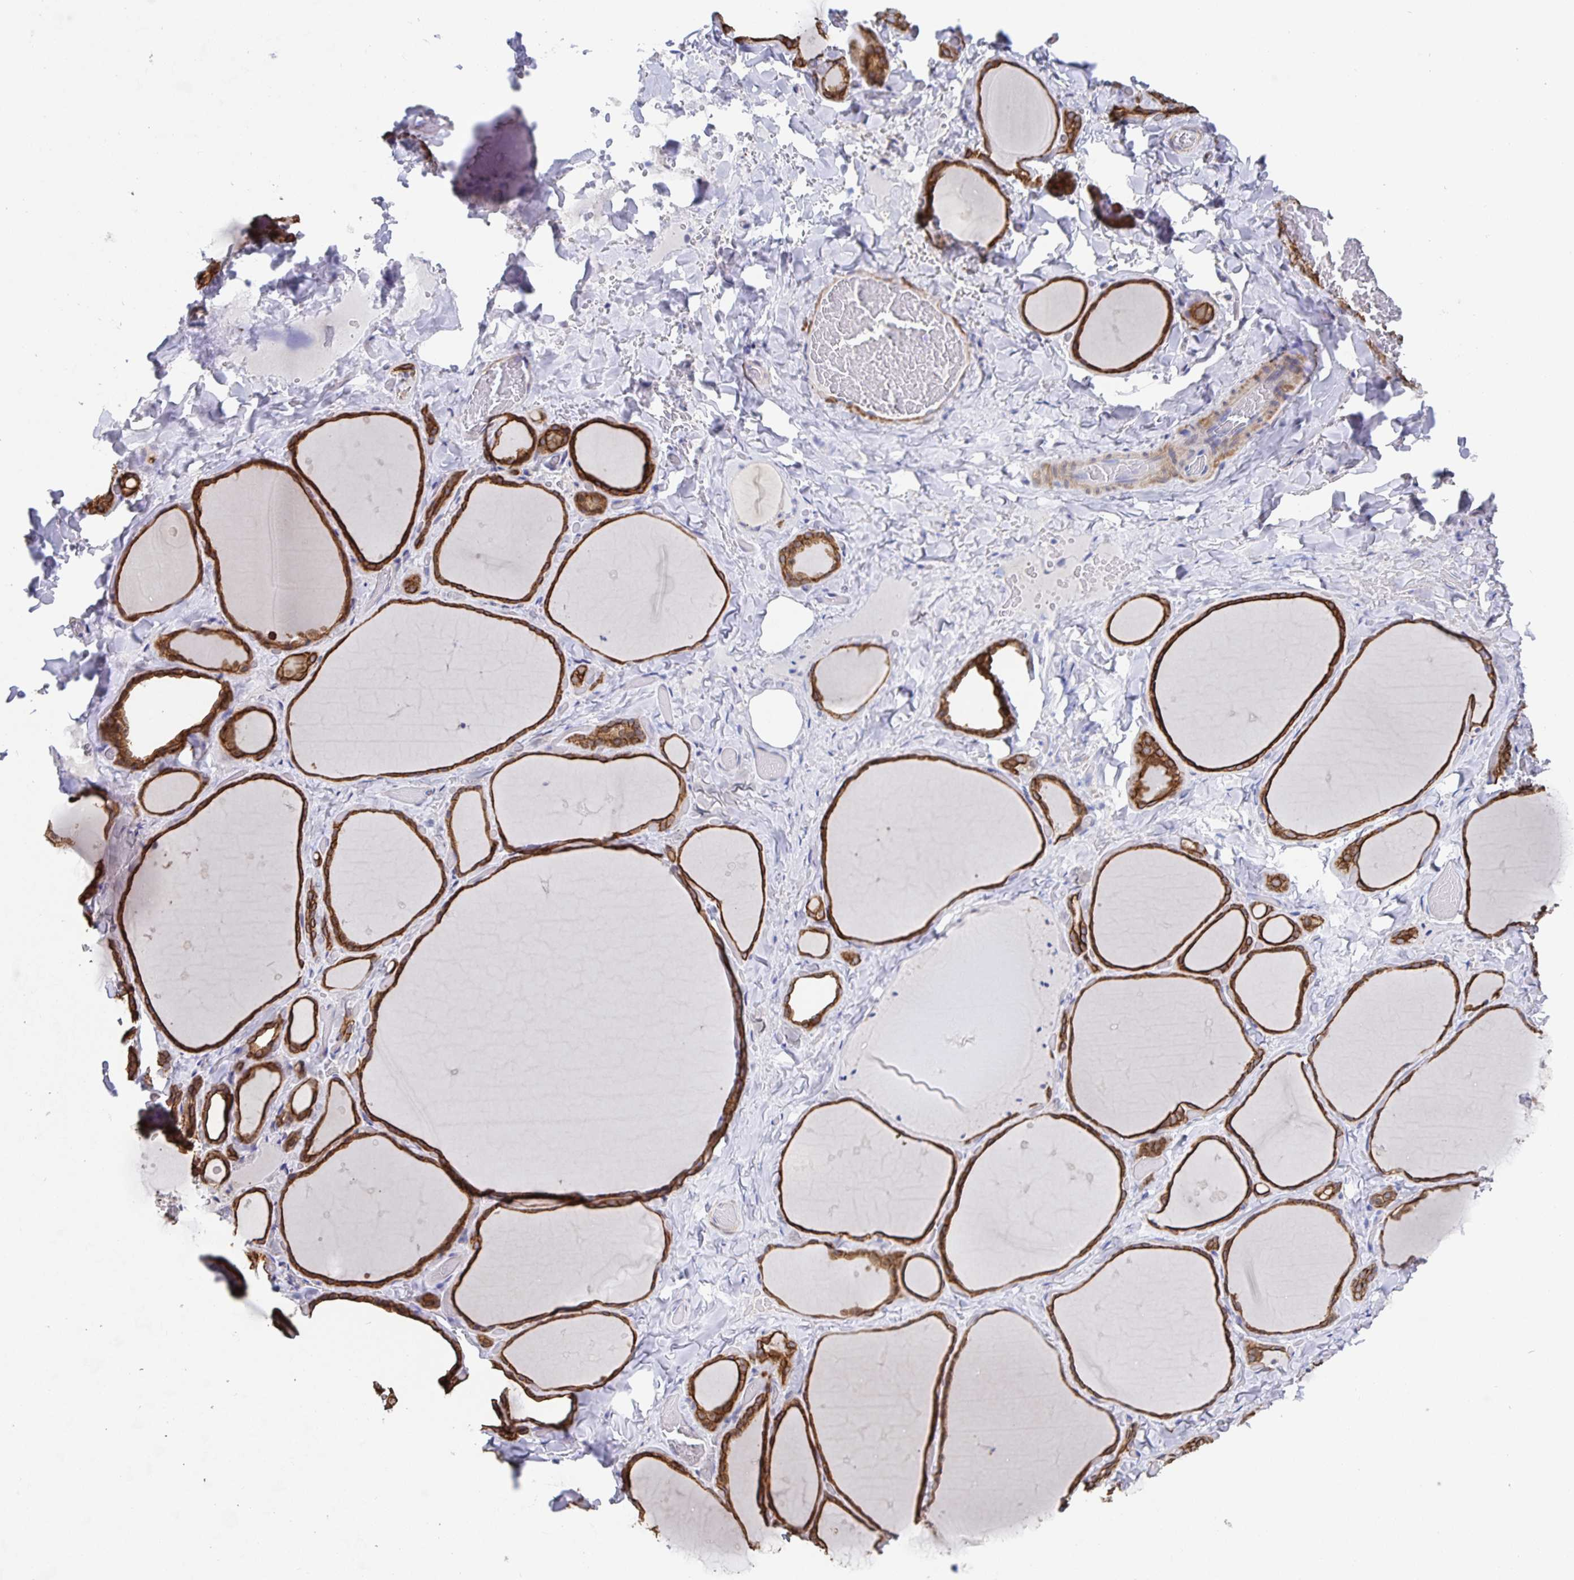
{"staining": {"intensity": "strong", "quantity": "25%-75%", "location": "cytoplasmic/membranous"}, "tissue": "thyroid gland", "cell_type": "Glandular cells", "image_type": "normal", "snomed": [{"axis": "morphology", "description": "Normal tissue, NOS"}, {"axis": "topography", "description": "Thyroid gland"}], "caption": "Unremarkable thyroid gland displays strong cytoplasmic/membranous positivity in approximately 25%-75% of glandular cells, visualized by immunohistochemistry. Using DAB (3,3'-diaminobenzidine) (brown) and hematoxylin (blue) stains, captured at high magnification using brightfield microscopy.", "gene": "ZIK1", "patient": {"sex": "female", "age": 36}}